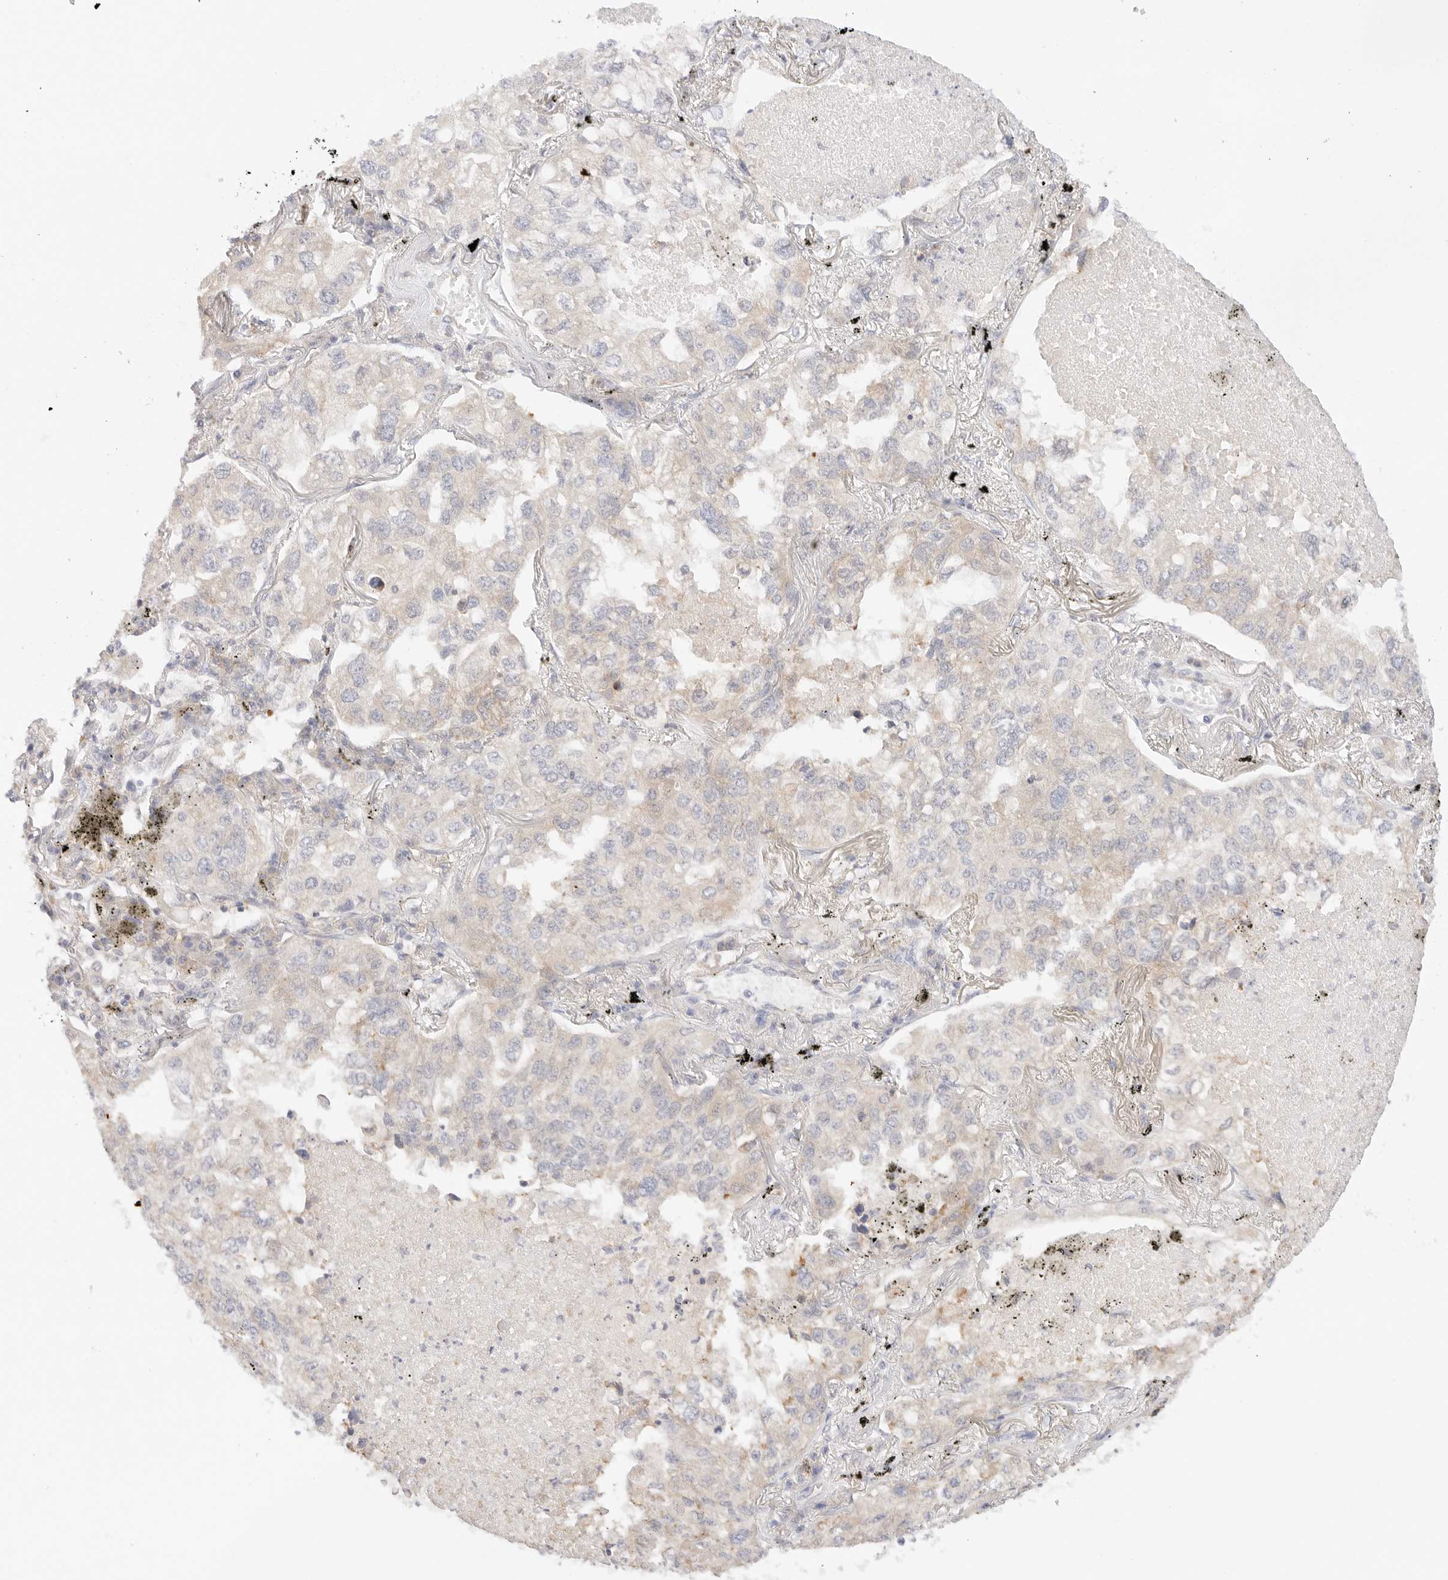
{"staining": {"intensity": "weak", "quantity": "25%-75%", "location": "cytoplasmic/membranous"}, "tissue": "lung cancer", "cell_type": "Tumor cells", "image_type": "cancer", "snomed": [{"axis": "morphology", "description": "Adenocarcinoma, NOS"}, {"axis": "topography", "description": "Lung"}], "caption": "Immunohistochemical staining of human lung cancer exhibits weak cytoplasmic/membranous protein staining in about 25%-75% of tumor cells. The staining was performed using DAB (3,3'-diaminobenzidine) to visualize the protein expression in brown, while the nuclei were stained in blue with hematoxylin (Magnification: 20x).", "gene": "ERO1B", "patient": {"sex": "male", "age": 65}}